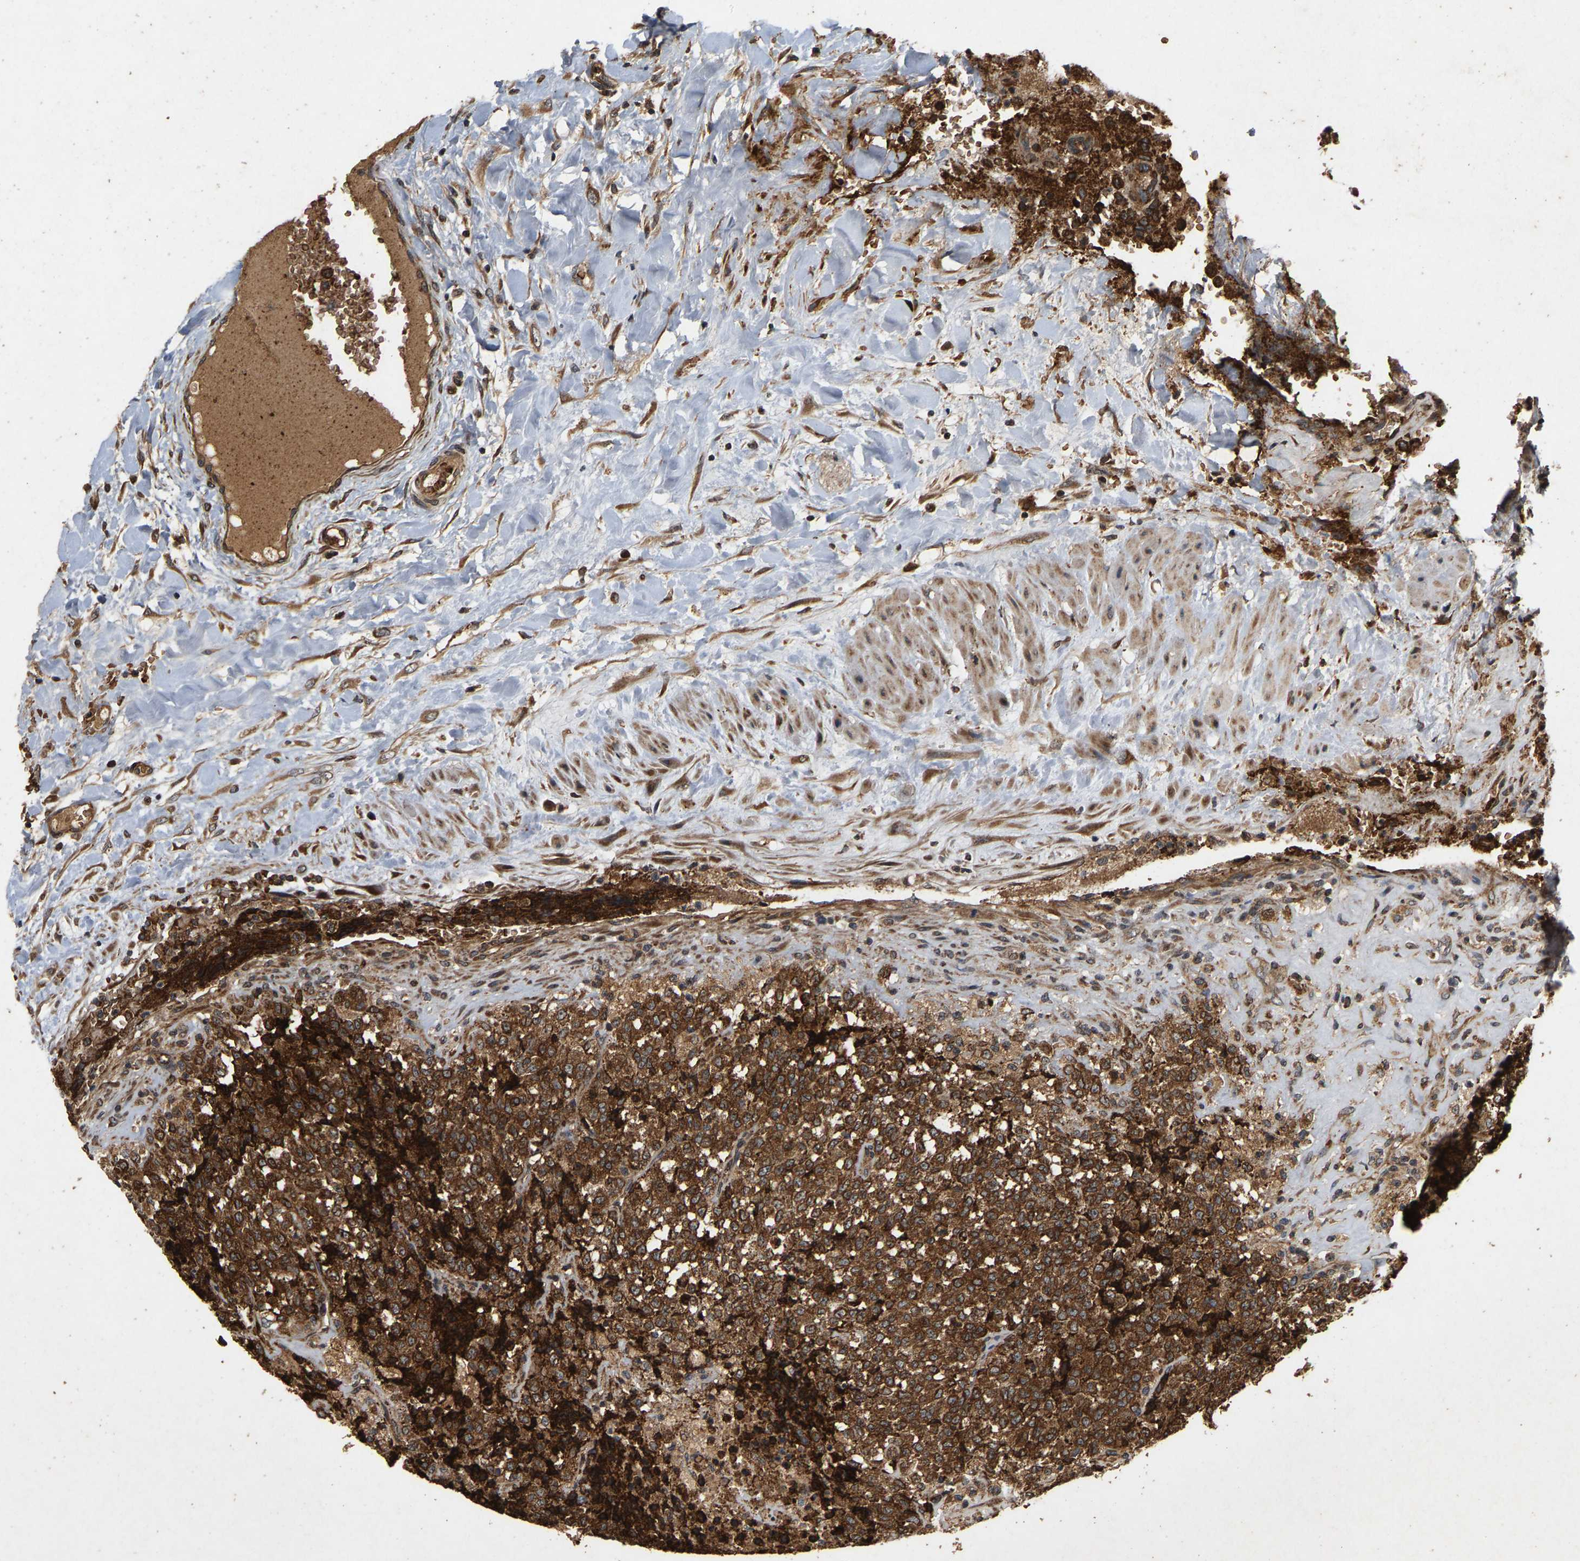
{"staining": {"intensity": "moderate", "quantity": ">75%", "location": "cytoplasmic/membranous"}, "tissue": "testis cancer", "cell_type": "Tumor cells", "image_type": "cancer", "snomed": [{"axis": "morphology", "description": "Seminoma, NOS"}, {"axis": "topography", "description": "Testis"}], "caption": "Protein expression analysis of testis seminoma demonstrates moderate cytoplasmic/membranous staining in approximately >75% of tumor cells.", "gene": "CIDEC", "patient": {"sex": "male", "age": 59}}